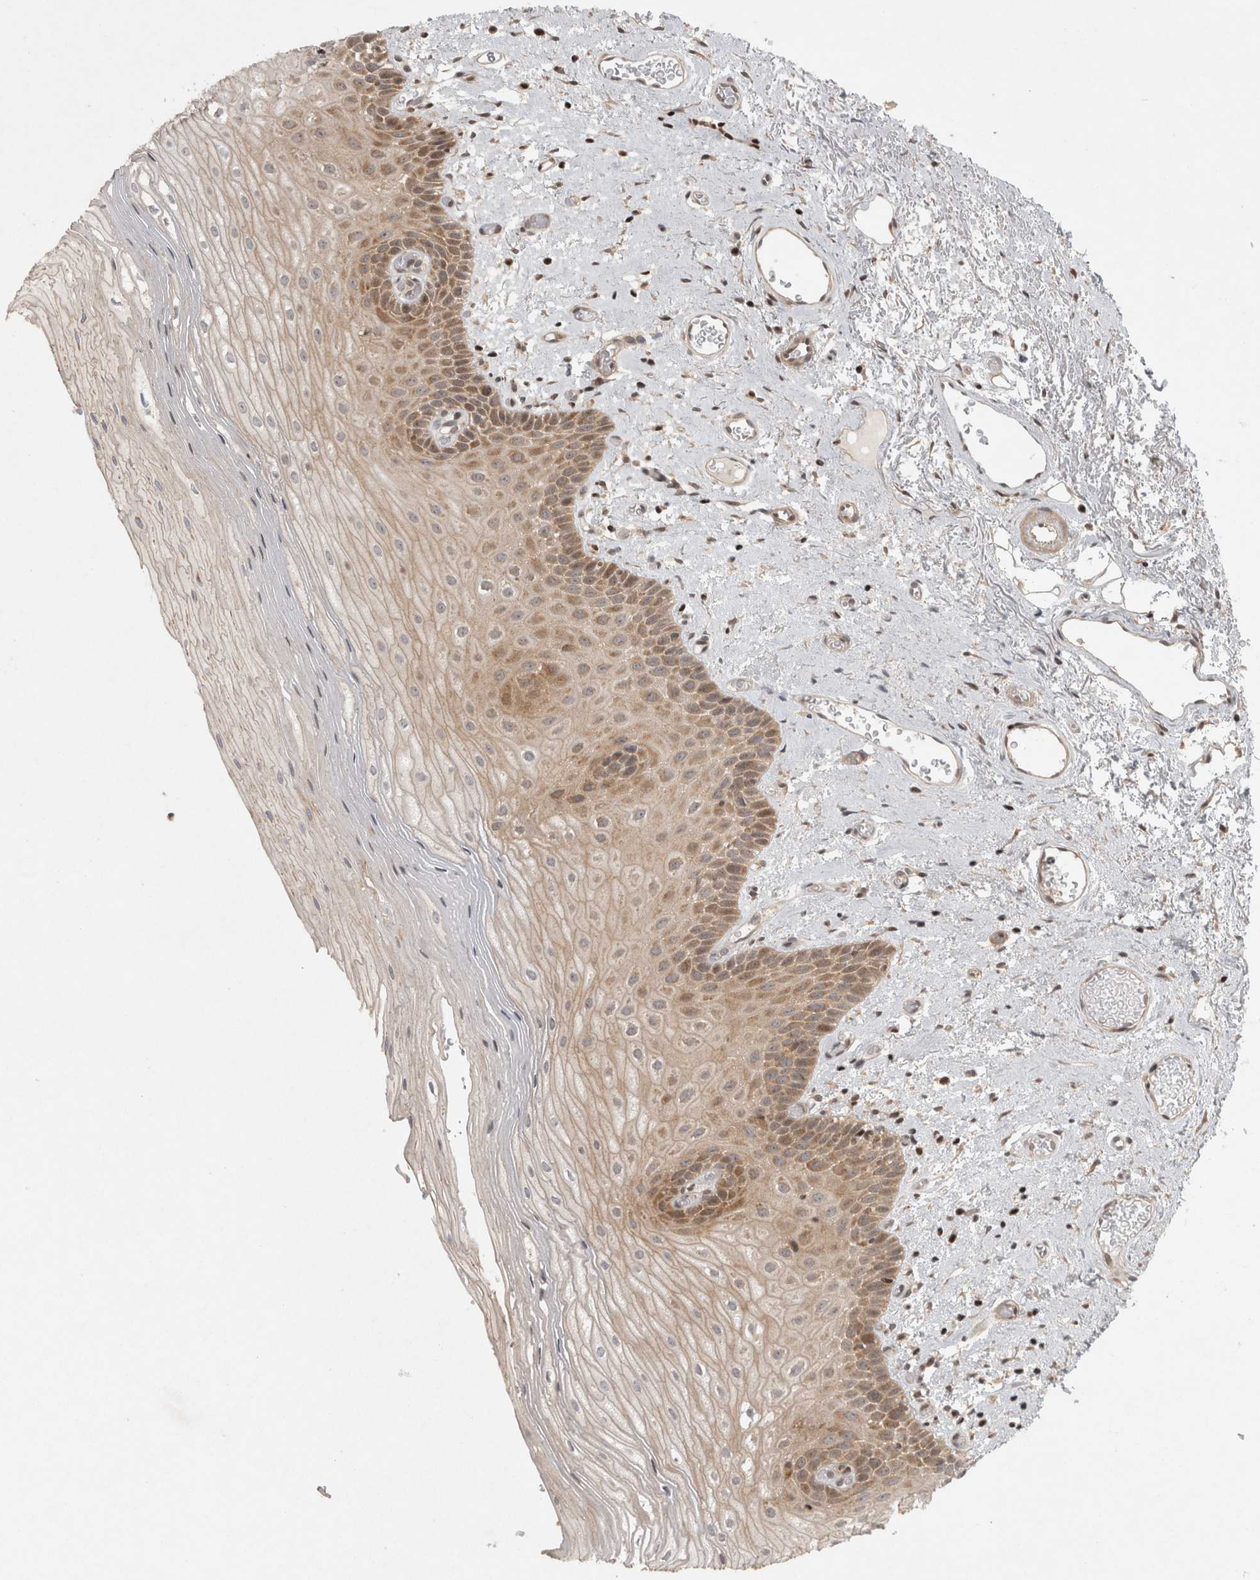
{"staining": {"intensity": "moderate", "quantity": ">75%", "location": "cytoplasmic/membranous,nuclear"}, "tissue": "oral mucosa", "cell_type": "Squamous epithelial cells", "image_type": "normal", "snomed": [{"axis": "morphology", "description": "Normal tissue, NOS"}, {"axis": "topography", "description": "Oral tissue"}], "caption": "Immunohistochemical staining of unremarkable human oral mucosa demonstrates moderate cytoplasmic/membranous,nuclear protein positivity in approximately >75% of squamous epithelial cells.", "gene": "KDM8", "patient": {"sex": "male", "age": 52}}